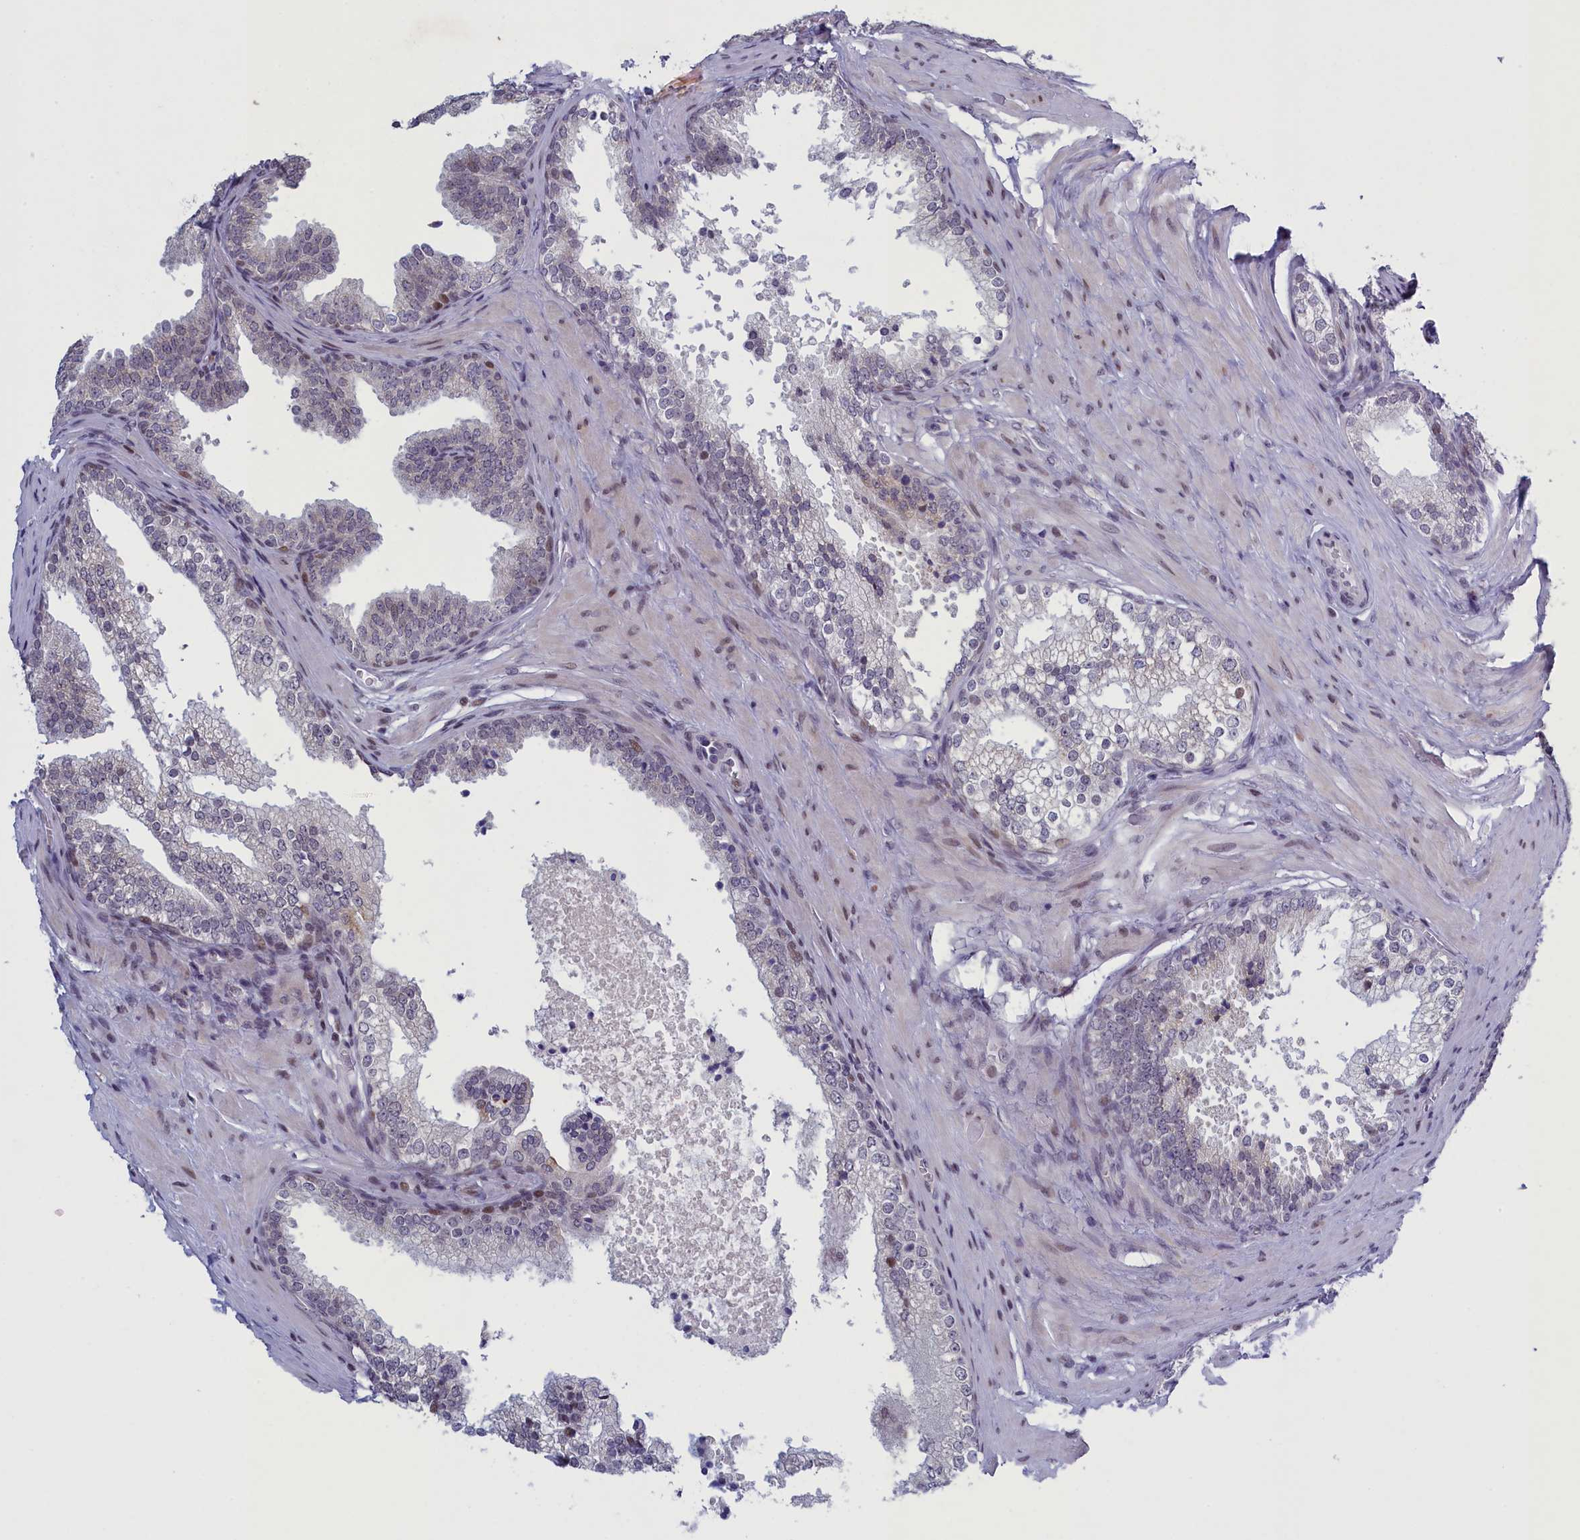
{"staining": {"intensity": "negative", "quantity": "none", "location": "none"}, "tissue": "prostate", "cell_type": "Glandular cells", "image_type": "normal", "snomed": [{"axis": "morphology", "description": "Normal tissue, NOS"}, {"axis": "topography", "description": "Prostate"}], "caption": "IHC image of unremarkable human prostate stained for a protein (brown), which demonstrates no staining in glandular cells.", "gene": "ATF7IP2", "patient": {"sex": "male", "age": 60}}